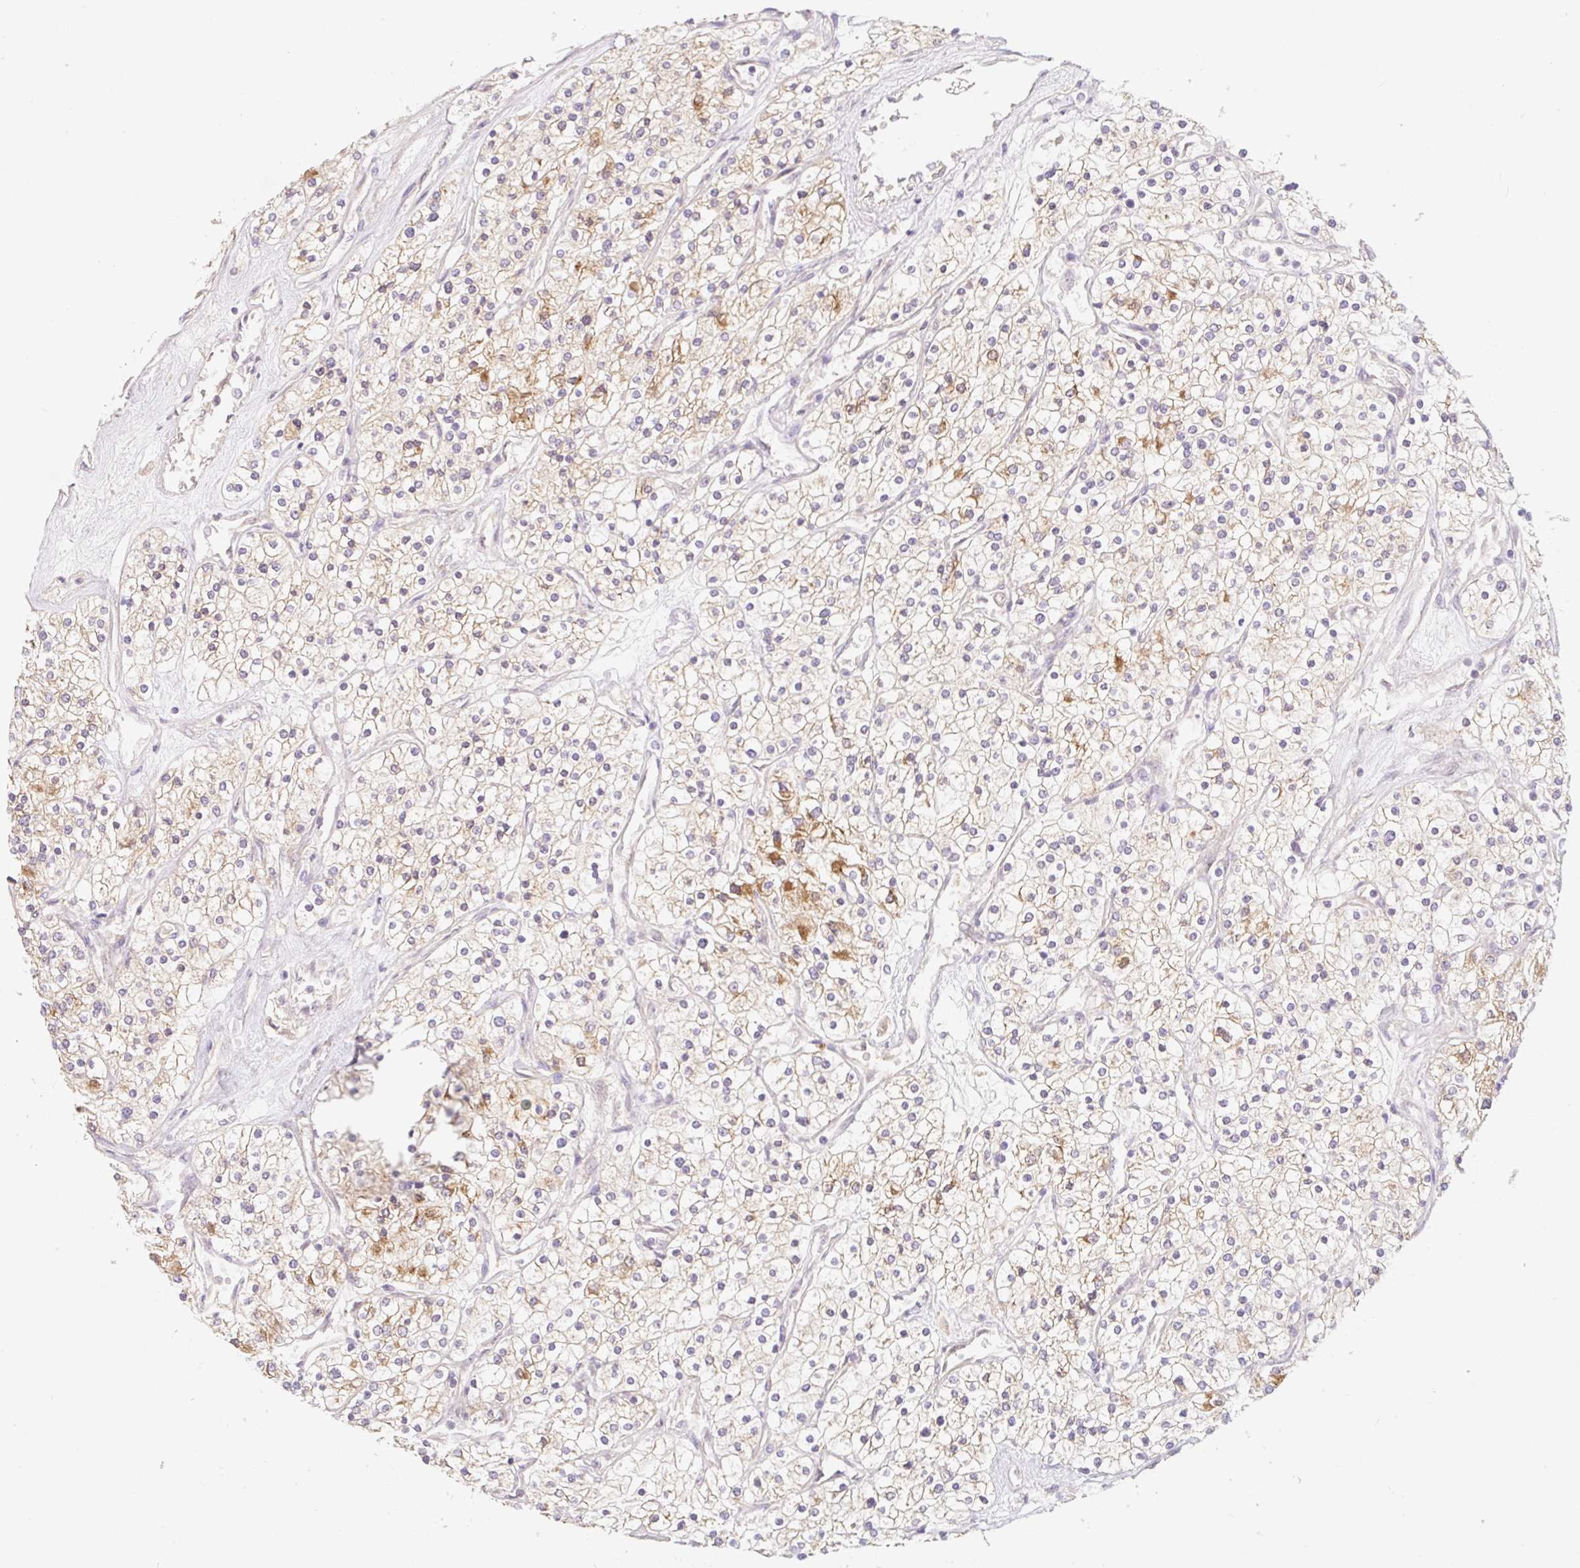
{"staining": {"intensity": "moderate", "quantity": "<25%", "location": "cytoplasmic/membranous"}, "tissue": "renal cancer", "cell_type": "Tumor cells", "image_type": "cancer", "snomed": [{"axis": "morphology", "description": "Adenocarcinoma, NOS"}, {"axis": "topography", "description": "Kidney"}], "caption": "Tumor cells demonstrate moderate cytoplasmic/membranous staining in approximately <25% of cells in adenocarcinoma (renal). (Brightfield microscopy of DAB IHC at high magnification).", "gene": "MIA2", "patient": {"sex": "male", "age": 80}}